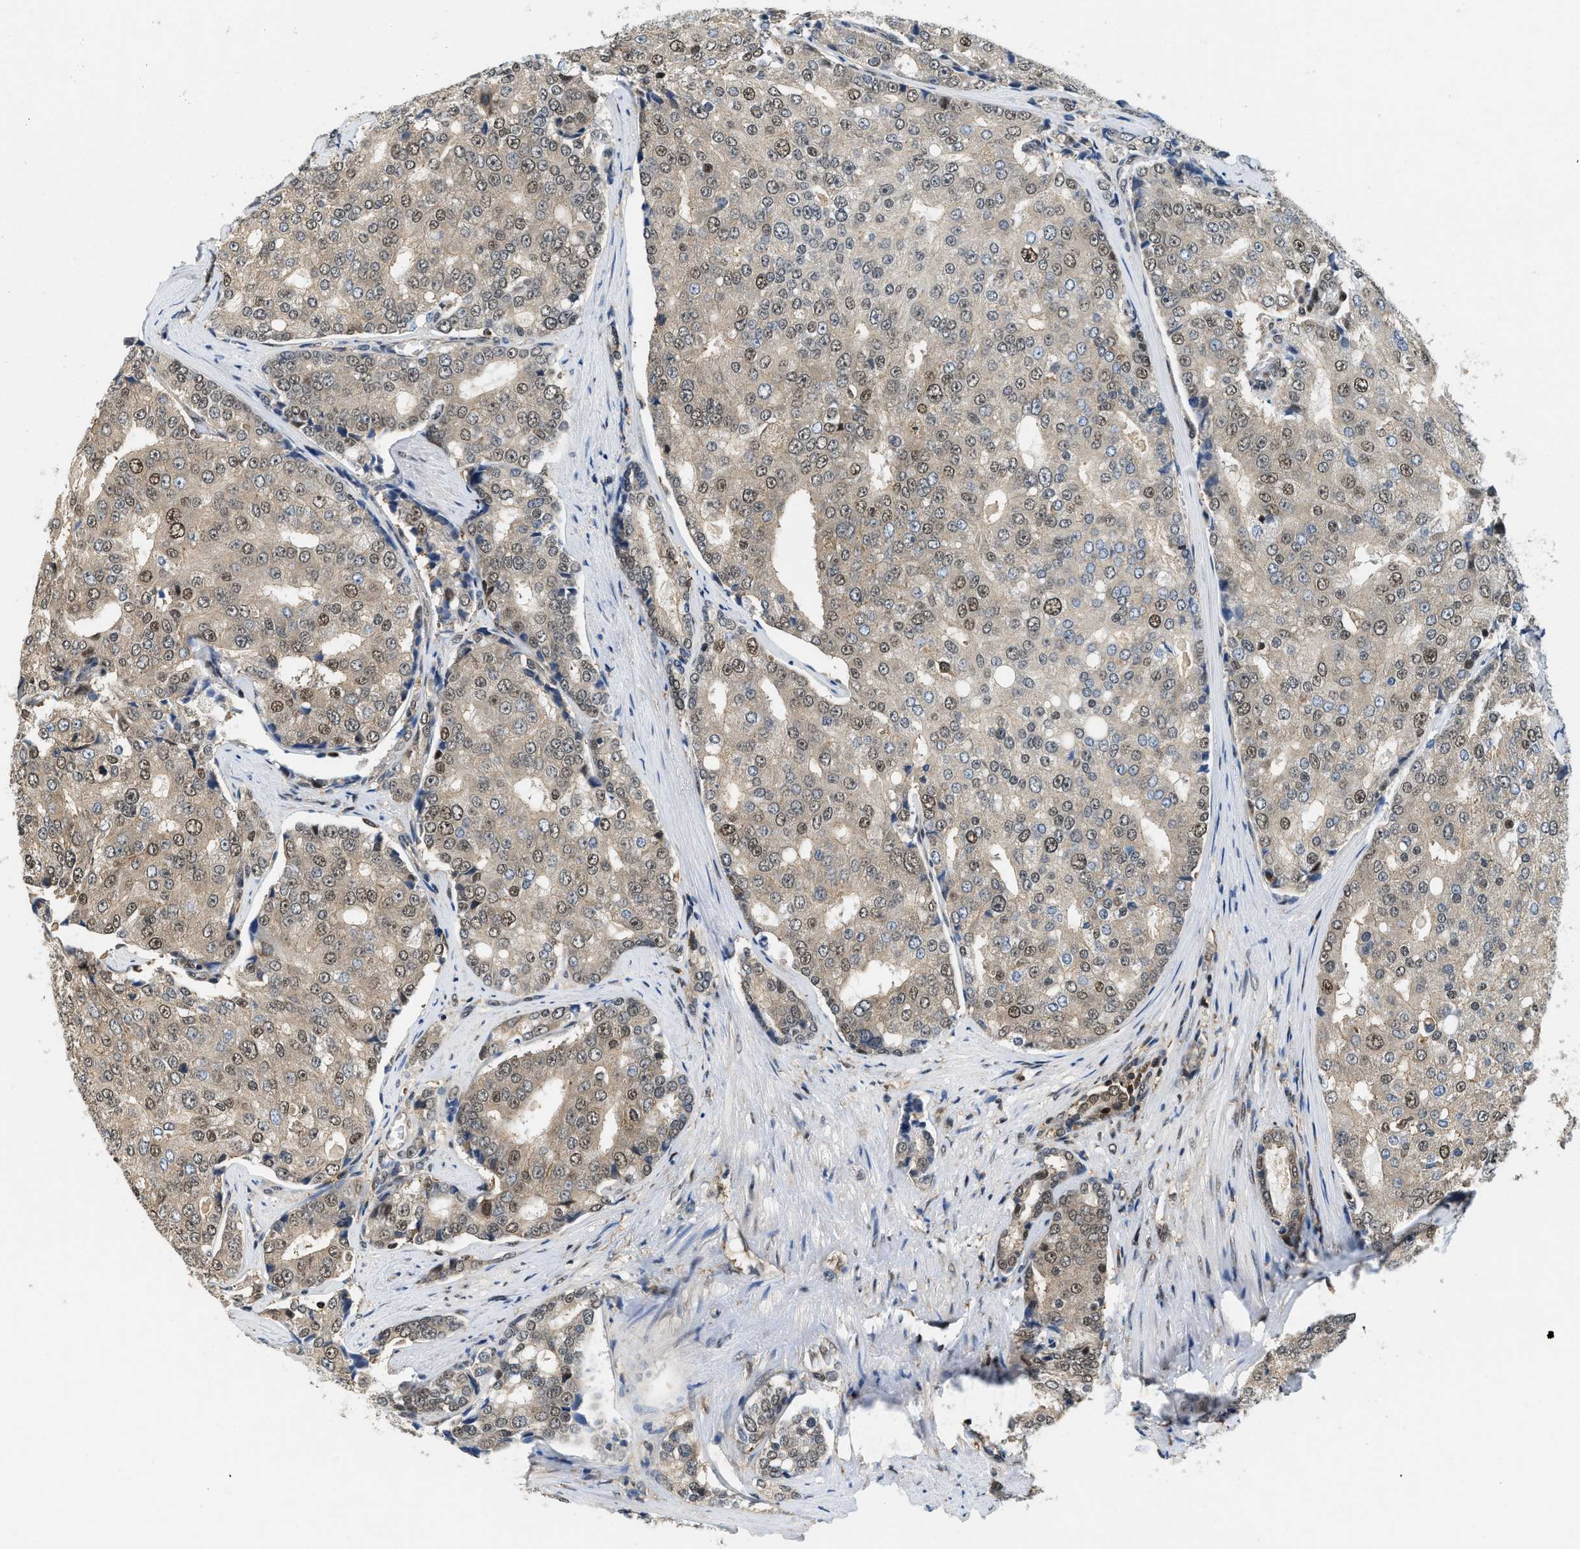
{"staining": {"intensity": "weak", "quantity": ">75%", "location": "cytoplasmic/membranous,nuclear"}, "tissue": "prostate cancer", "cell_type": "Tumor cells", "image_type": "cancer", "snomed": [{"axis": "morphology", "description": "Adenocarcinoma, High grade"}, {"axis": "topography", "description": "Prostate"}], "caption": "Protein positivity by immunohistochemistry (IHC) demonstrates weak cytoplasmic/membranous and nuclear expression in about >75% of tumor cells in prostate high-grade adenocarcinoma.", "gene": "ATF7IP", "patient": {"sex": "male", "age": 50}}